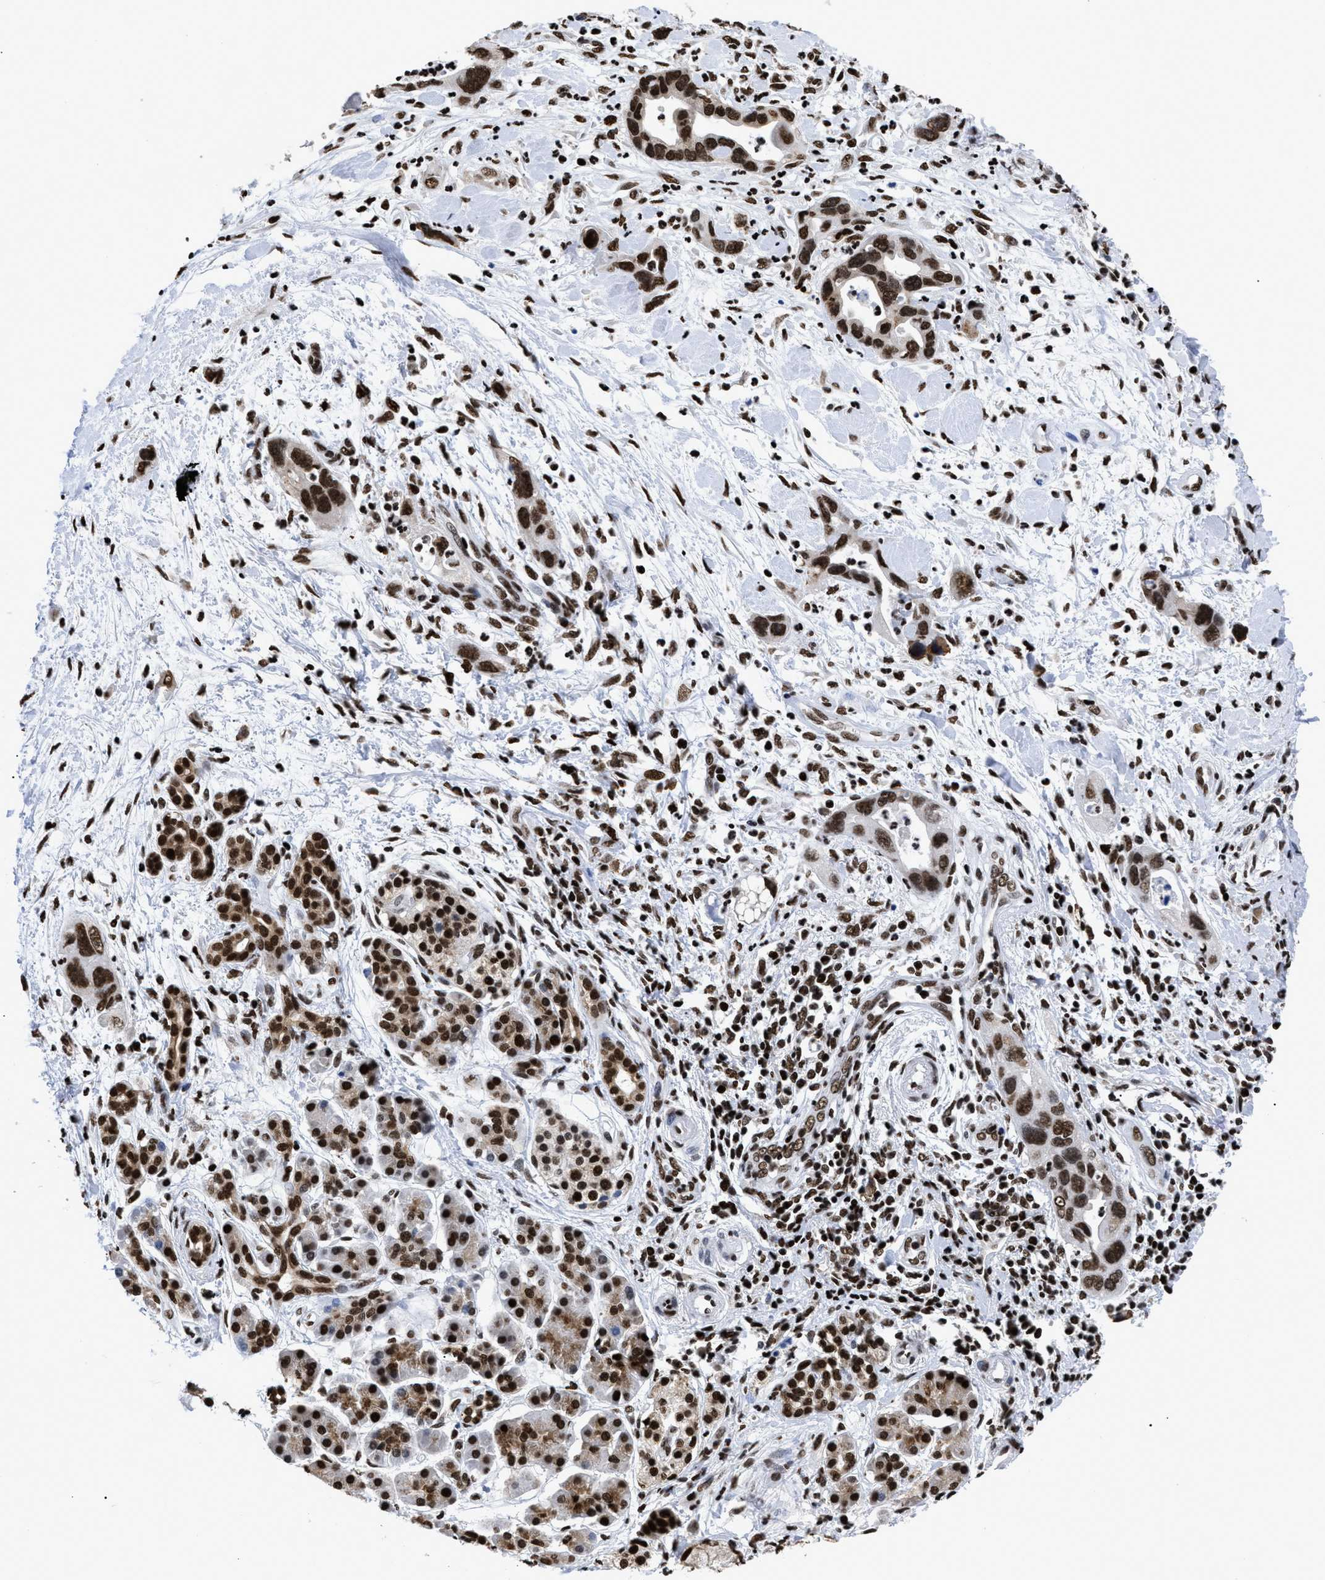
{"staining": {"intensity": "strong", "quantity": ">75%", "location": "nuclear"}, "tissue": "pancreatic cancer", "cell_type": "Tumor cells", "image_type": "cancer", "snomed": [{"axis": "morphology", "description": "Adenocarcinoma, NOS"}, {"axis": "topography", "description": "Pancreas"}], "caption": "DAB (3,3'-diaminobenzidine) immunohistochemical staining of human pancreatic cancer displays strong nuclear protein positivity in approximately >75% of tumor cells.", "gene": "CALHM3", "patient": {"sex": "female", "age": 70}}